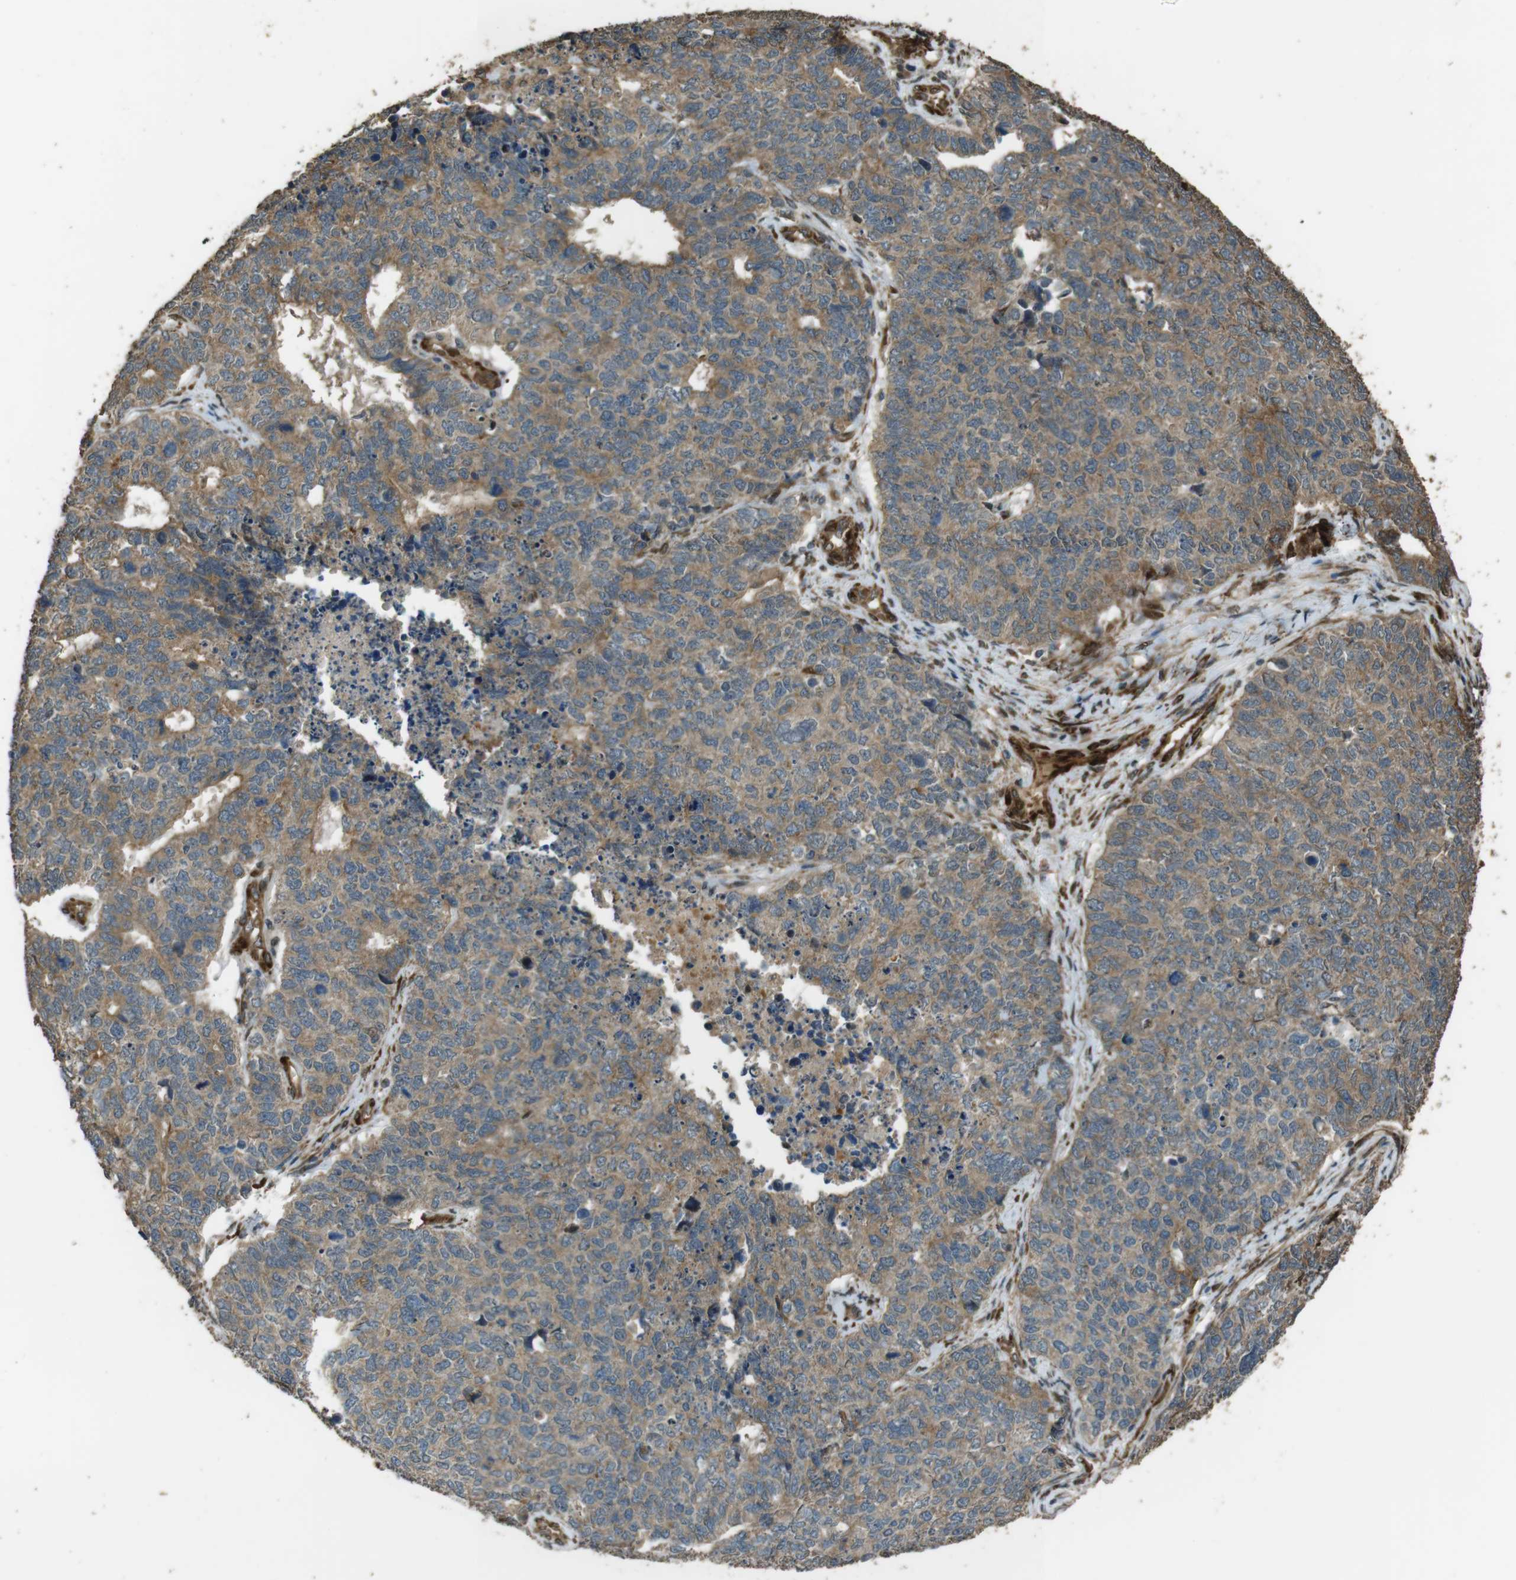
{"staining": {"intensity": "moderate", "quantity": ">75%", "location": "cytoplasmic/membranous"}, "tissue": "cervical cancer", "cell_type": "Tumor cells", "image_type": "cancer", "snomed": [{"axis": "morphology", "description": "Squamous cell carcinoma, NOS"}, {"axis": "topography", "description": "Cervix"}], "caption": "Immunohistochemical staining of cervical squamous cell carcinoma demonstrates moderate cytoplasmic/membranous protein staining in approximately >75% of tumor cells. The staining was performed using DAB (3,3'-diaminobenzidine), with brown indicating positive protein expression. Nuclei are stained blue with hematoxylin.", "gene": "MSRB3", "patient": {"sex": "female", "age": 63}}